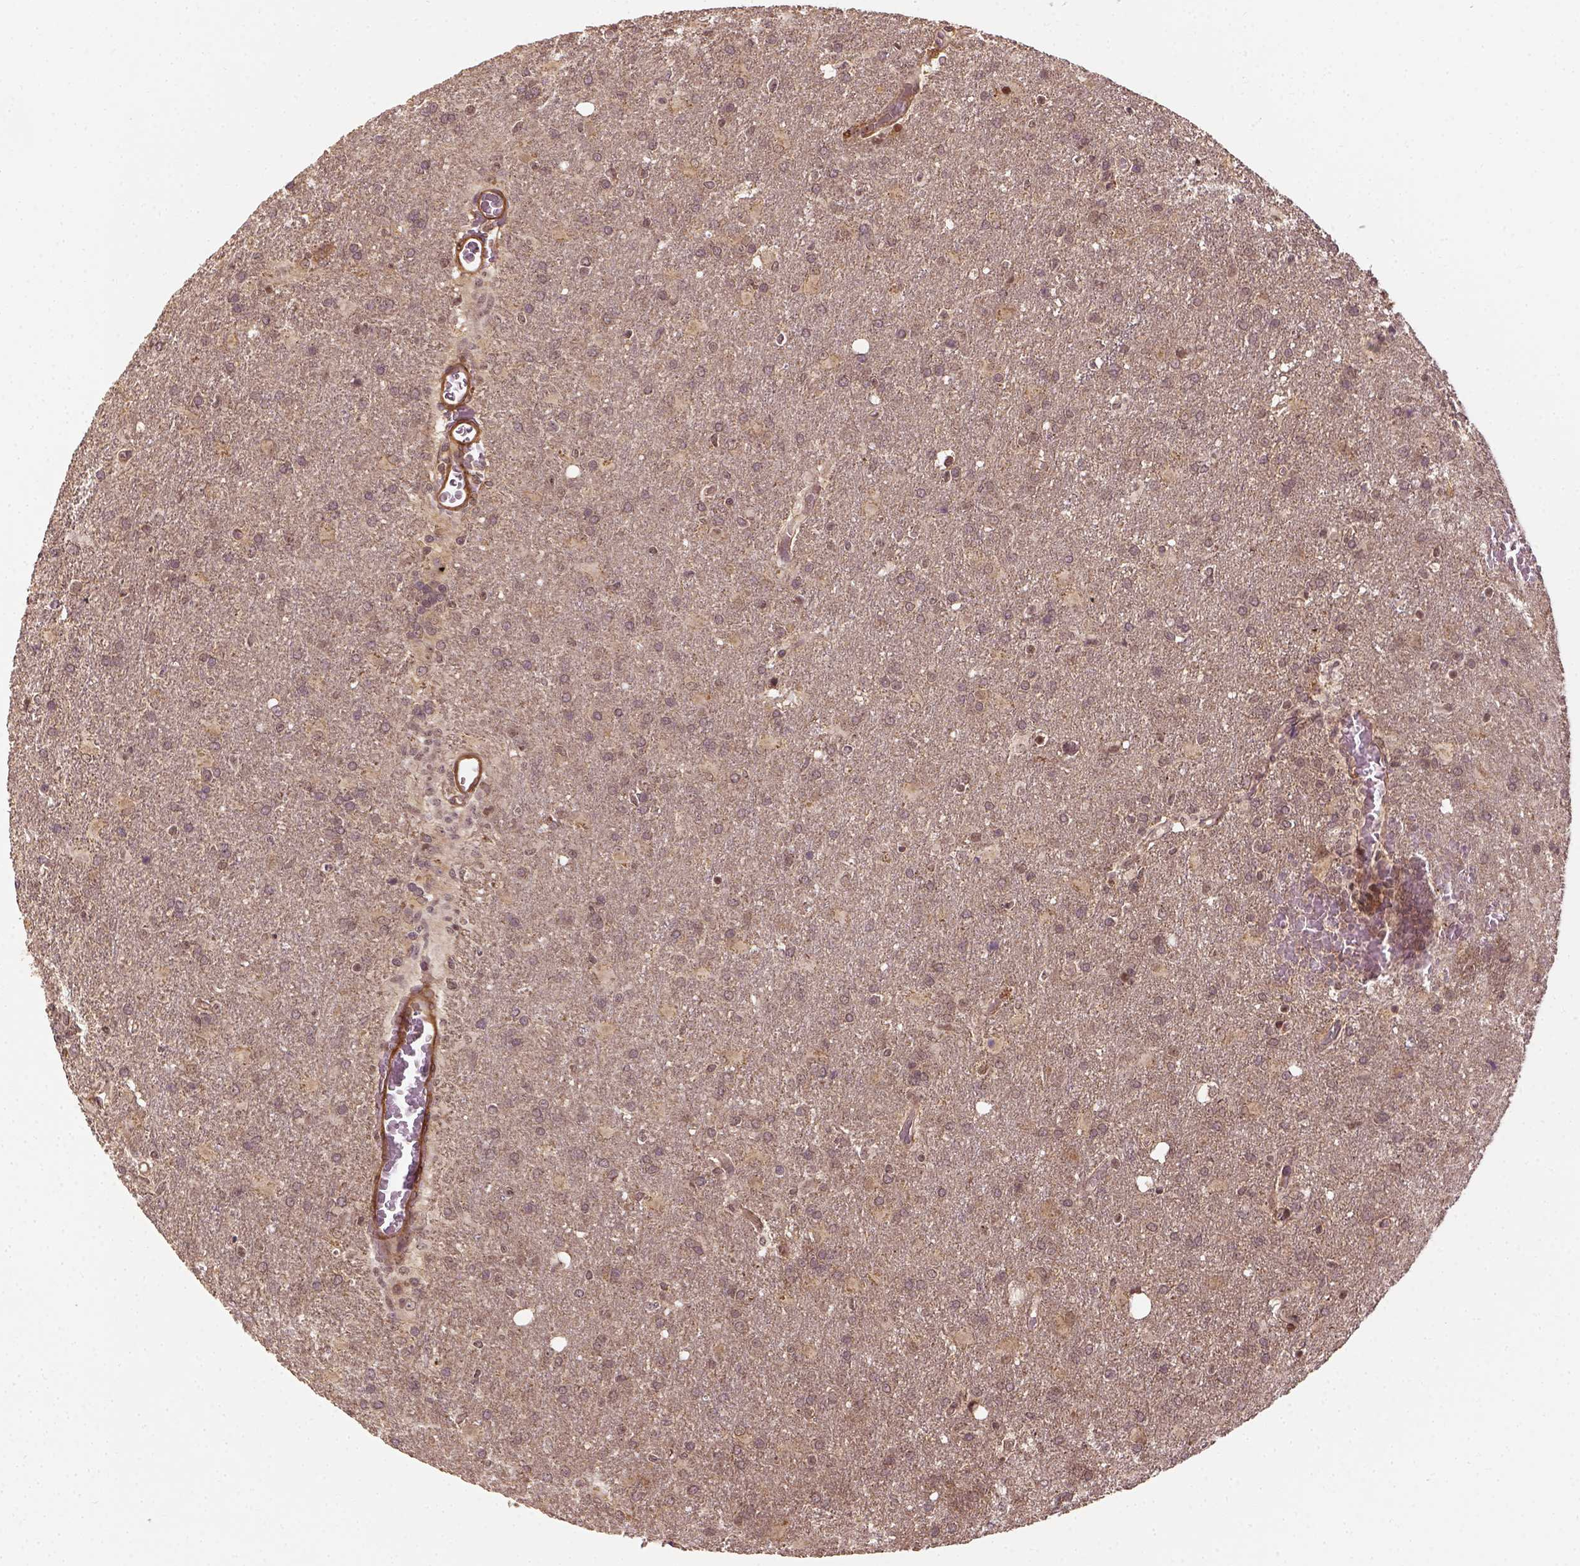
{"staining": {"intensity": "weak", "quantity": "<25%", "location": "cytoplasmic/membranous"}, "tissue": "glioma", "cell_type": "Tumor cells", "image_type": "cancer", "snomed": [{"axis": "morphology", "description": "Glioma, malignant, High grade"}, {"axis": "topography", "description": "Brain"}], "caption": "High power microscopy image of an immunohistochemistry micrograph of malignant glioma (high-grade), revealing no significant expression in tumor cells.", "gene": "VEGFA", "patient": {"sex": "male", "age": 68}}